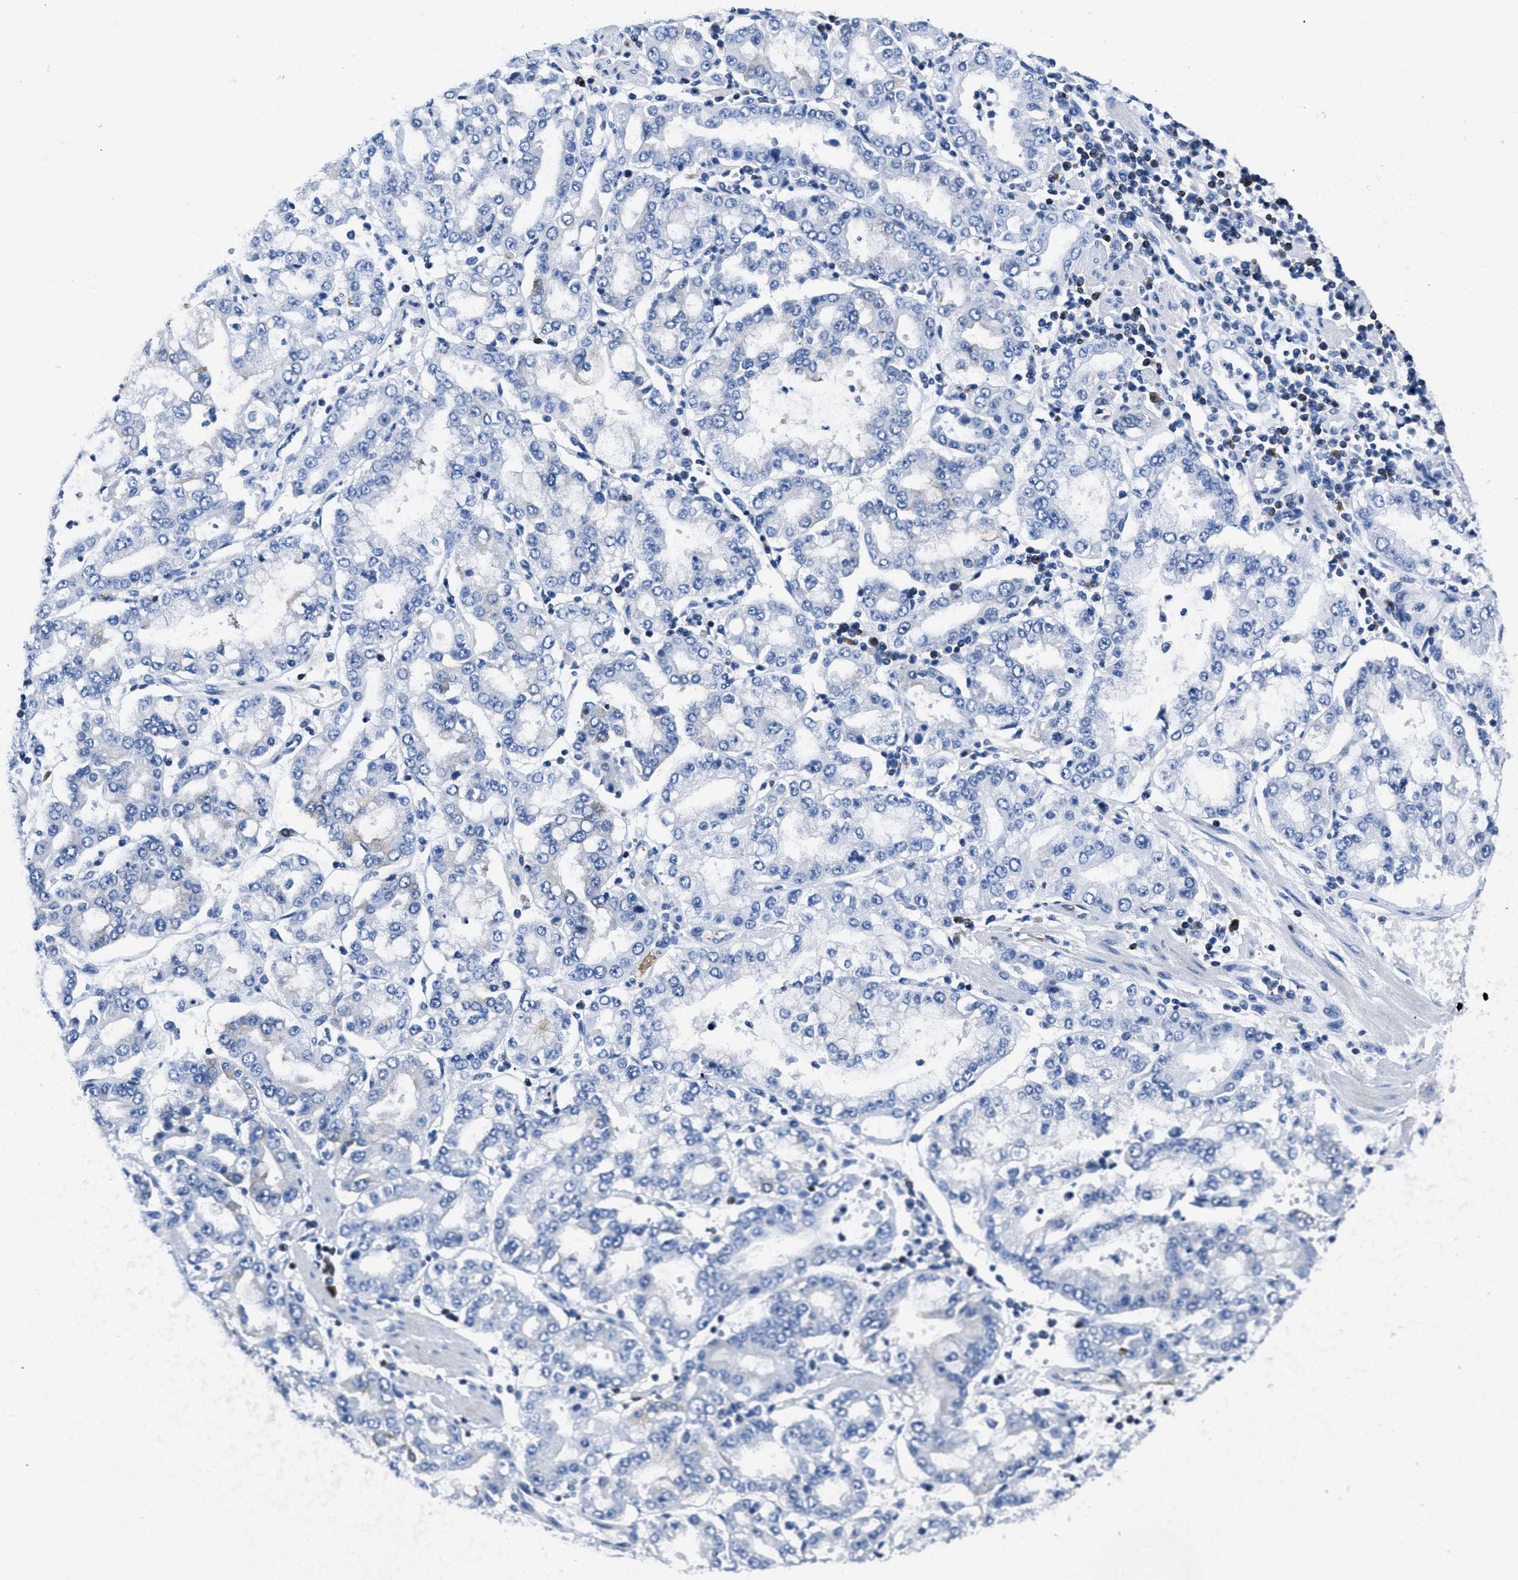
{"staining": {"intensity": "negative", "quantity": "none", "location": "none"}, "tissue": "stomach cancer", "cell_type": "Tumor cells", "image_type": "cancer", "snomed": [{"axis": "morphology", "description": "Adenocarcinoma, NOS"}, {"axis": "topography", "description": "Stomach"}], "caption": "A high-resolution histopathology image shows IHC staining of stomach adenocarcinoma, which demonstrates no significant positivity in tumor cells.", "gene": "ITGA3", "patient": {"sex": "male", "age": 76}}